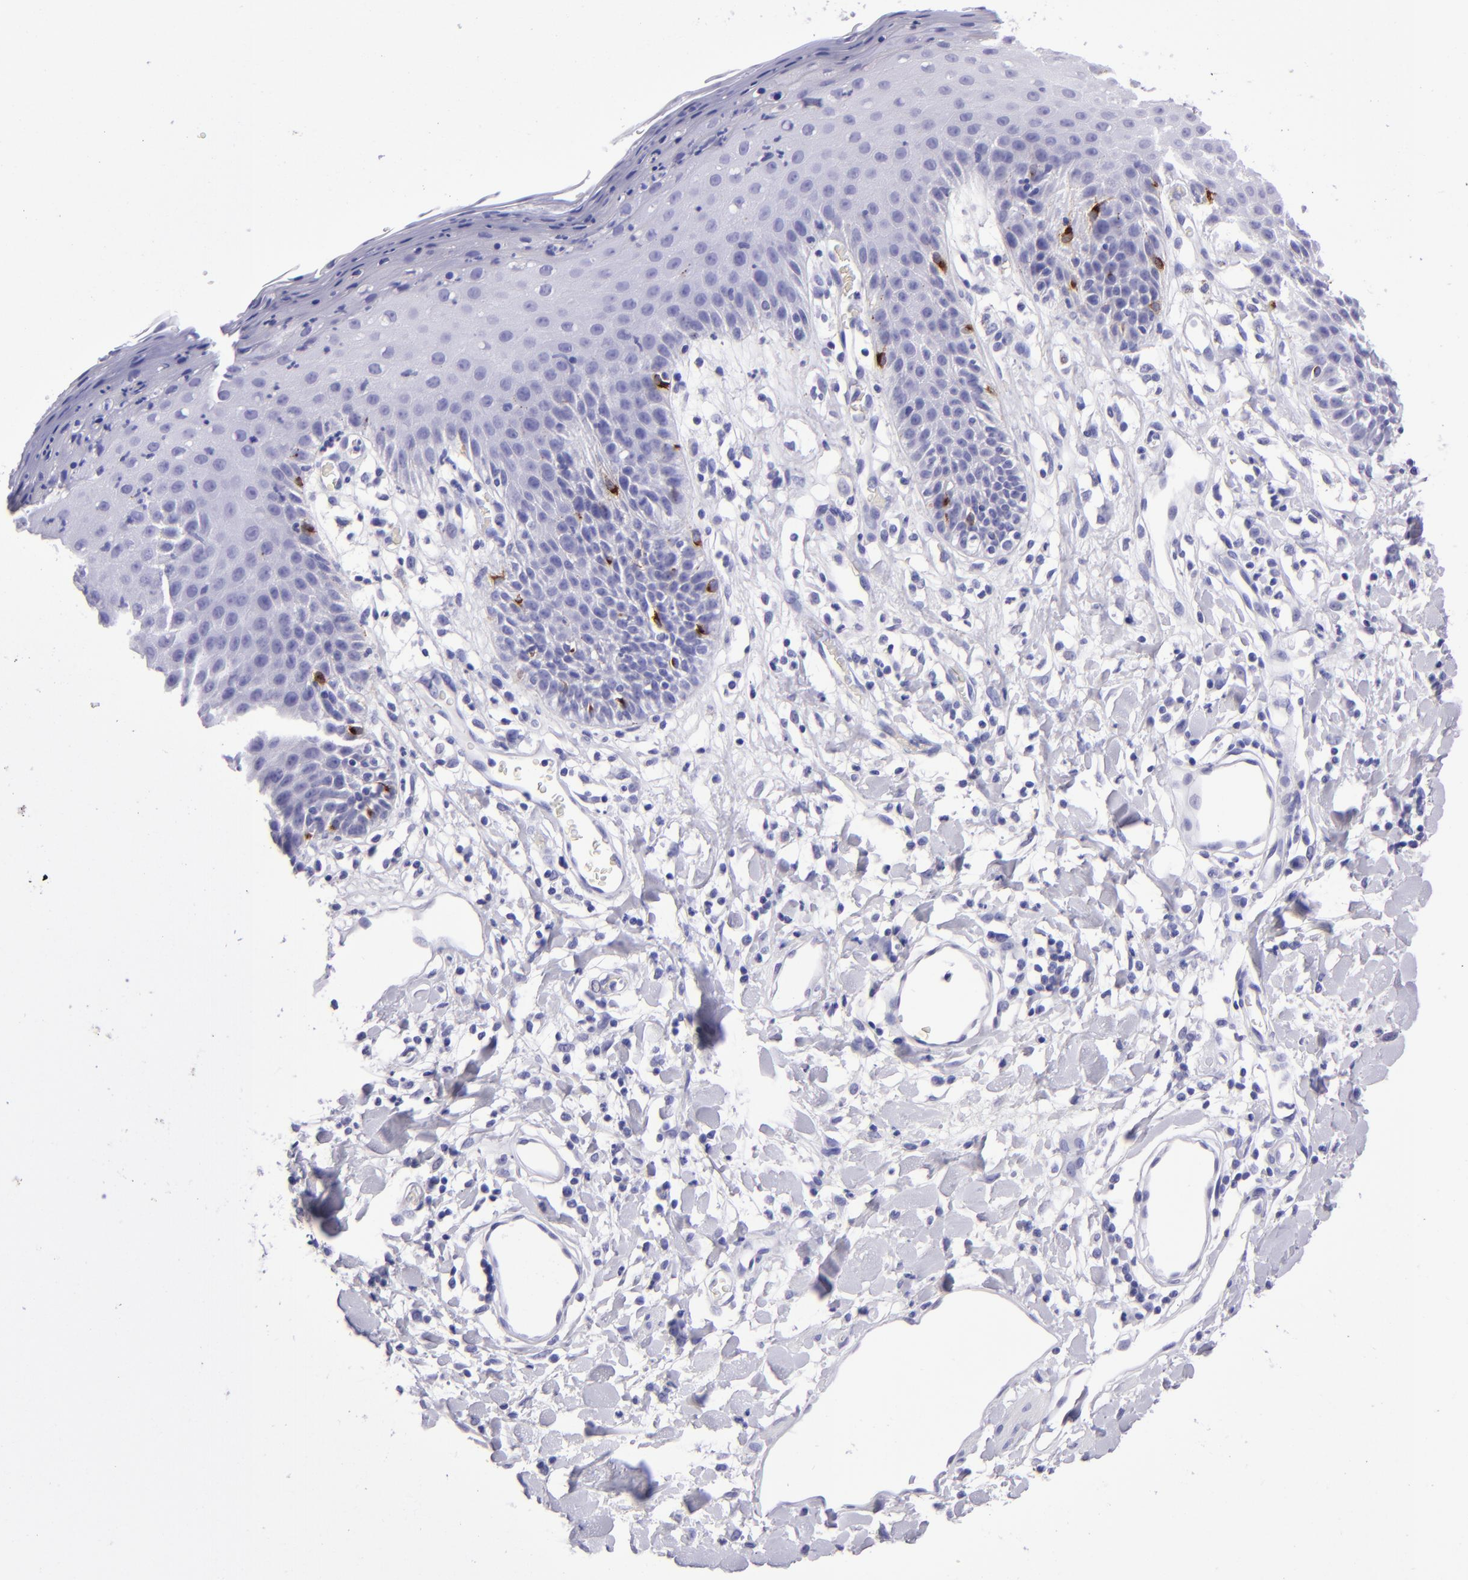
{"staining": {"intensity": "negative", "quantity": "none", "location": "none"}, "tissue": "skin", "cell_type": "Epidermal cells", "image_type": "normal", "snomed": [{"axis": "morphology", "description": "Normal tissue, NOS"}, {"axis": "topography", "description": "Vulva"}, {"axis": "topography", "description": "Peripheral nerve tissue"}], "caption": "This photomicrograph is of benign skin stained with immunohistochemistry to label a protein in brown with the nuclei are counter-stained blue. There is no expression in epidermal cells. (Immunohistochemistry, brightfield microscopy, high magnification).", "gene": "TYRP1", "patient": {"sex": "female", "age": 68}}